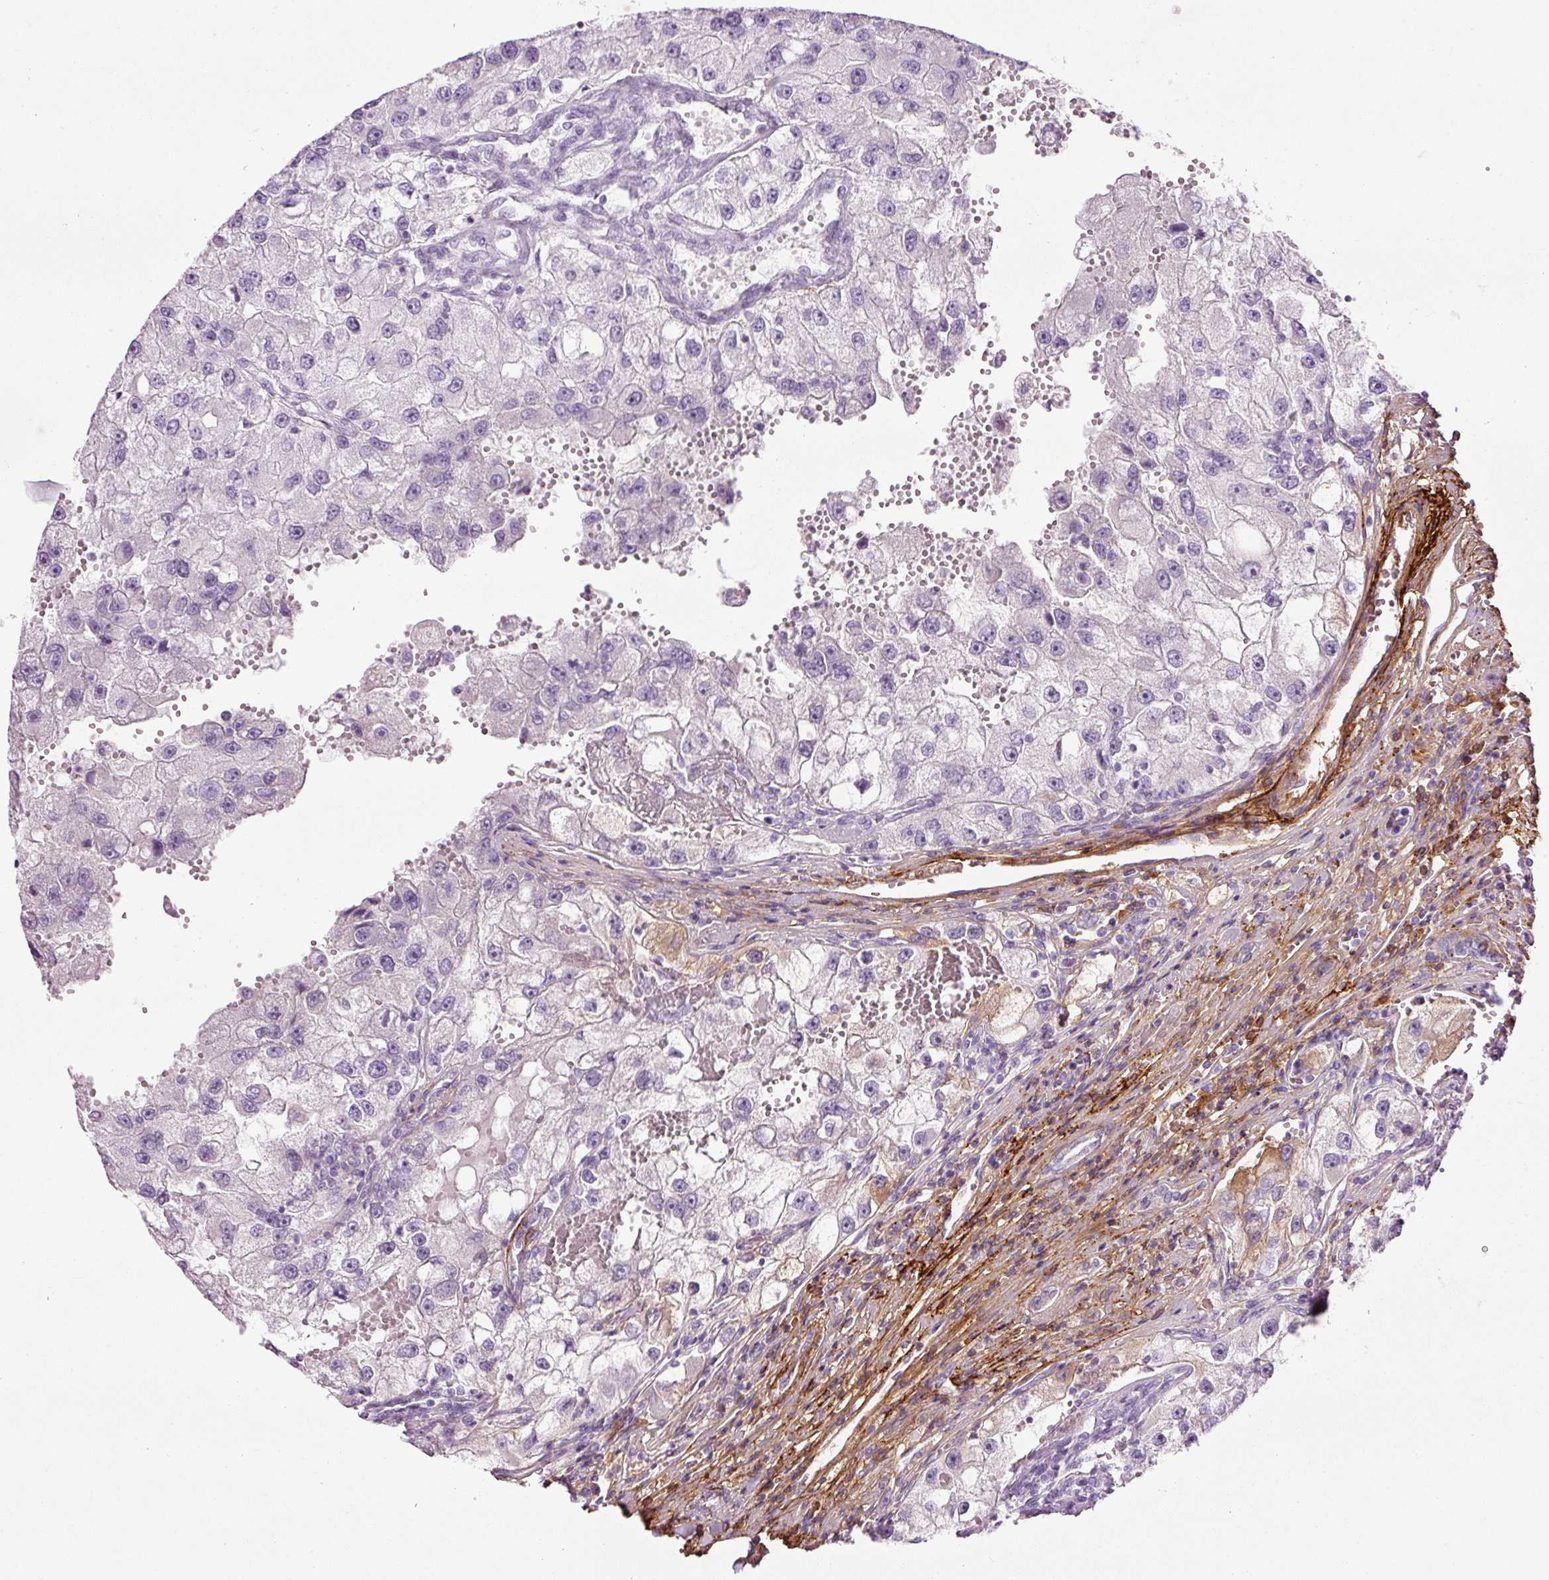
{"staining": {"intensity": "negative", "quantity": "none", "location": "none"}, "tissue": "renal cancer", "cell_type": "Tumor cells", "image_type": "cancer", "snomed": [{"axis": "morphology", "description": "Adenocarcinoma, NOS"}, {"axis": "topography", "description": "Kidney"}], "caption": "The photomicrograph exhibits no staining of tumor cells in renal cancer (adenocarcinoma). Brightfield microscopy of IHC stained with DAB (3,3'-diaminobenzidine) (brown) and hematoxylin (blue), captured at high magnification.", "gene": "MFAP4", "patient": {"sex": "male", "age": 63}}